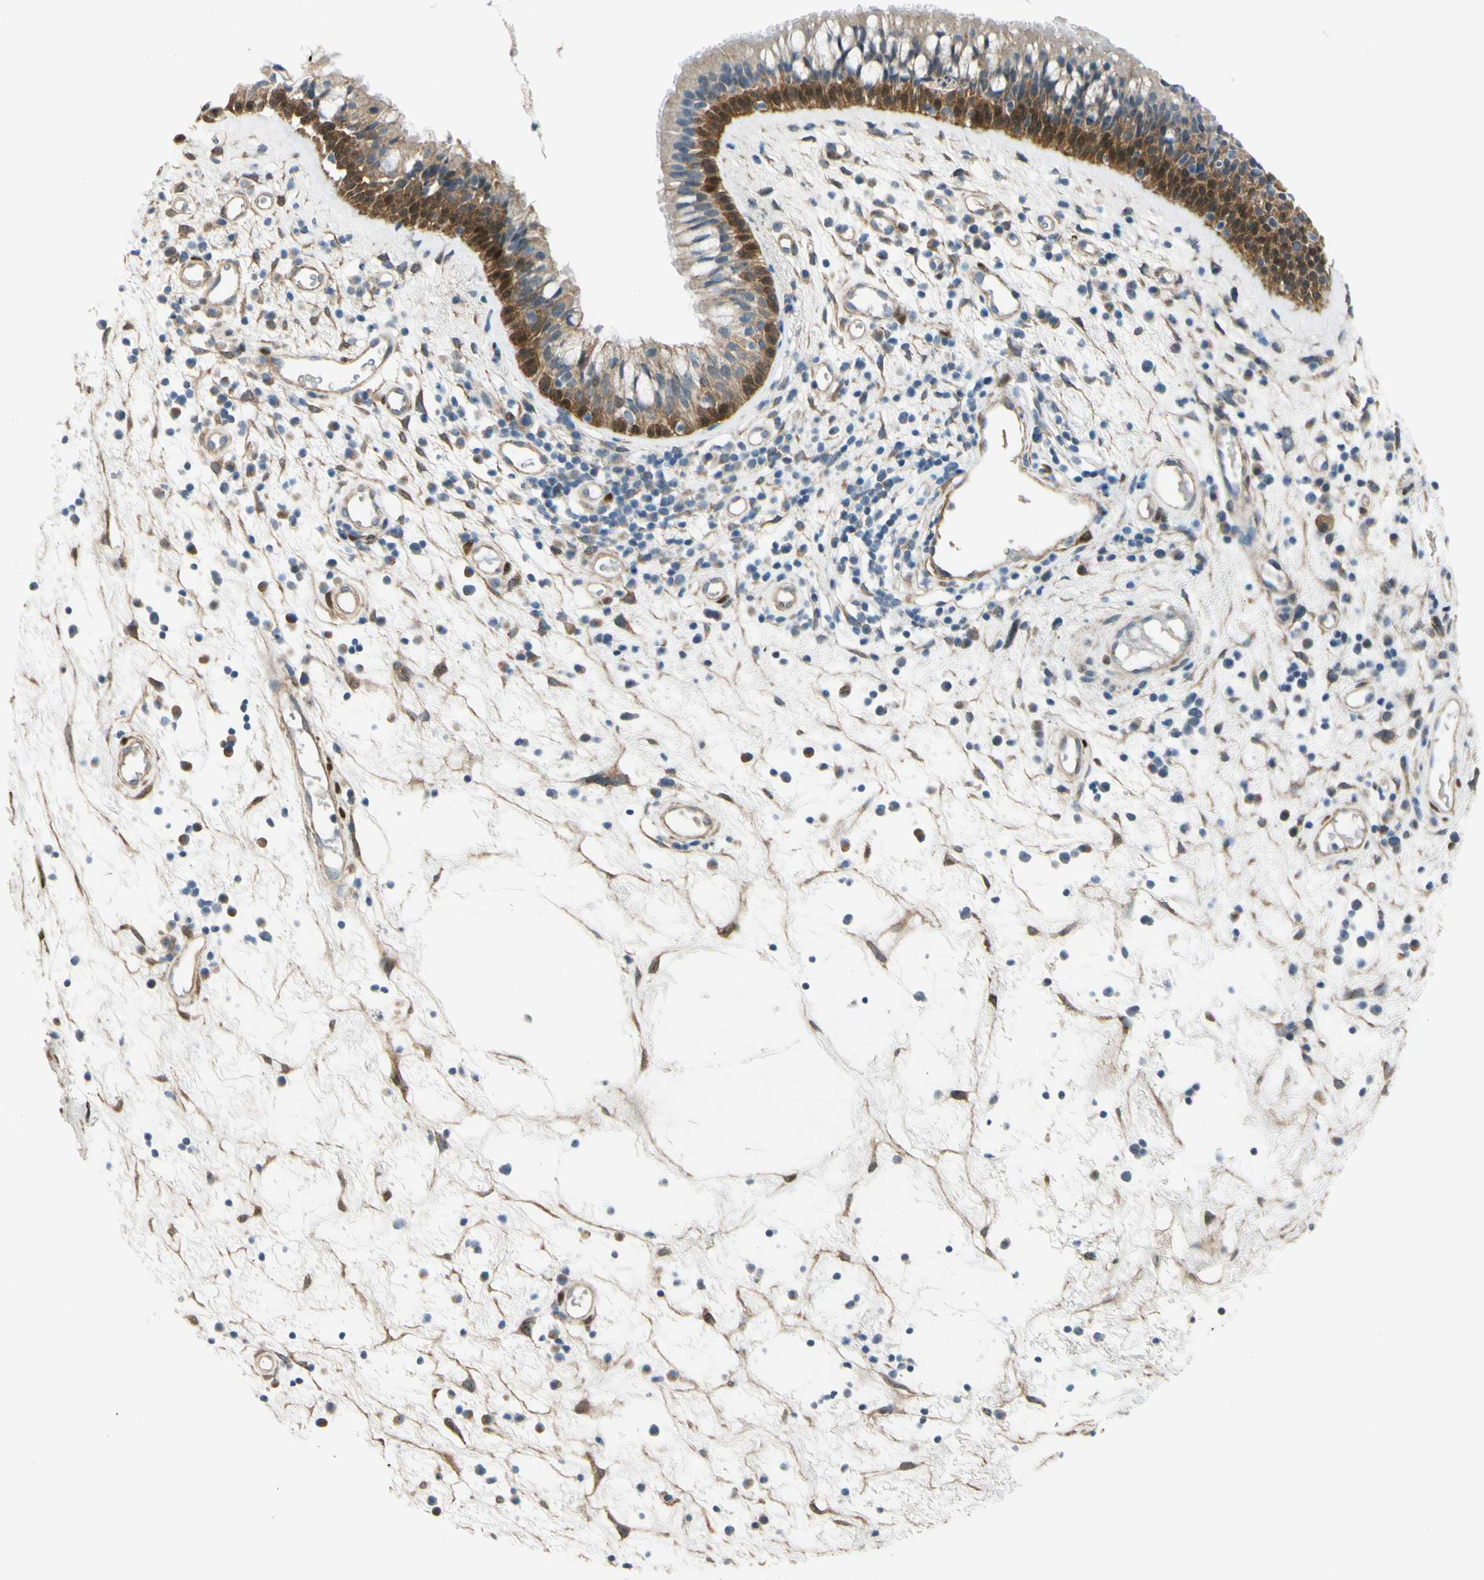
{"staining": {"intensity": "moderate", "quantity": ">75%", "location": "cytoplasmic/membranous"}, "tissue": "nasopharynx", "cell_type": "Respiratory epithelial cells", "image_type": "normal", "snomed": [{"axis": "morphology", "description": "Normal tissue, NOS"}, {"axis": "morphology", "description": "Inflammation, NOS"}, {"axis": "topography", "description": "Nasopharynx"}], "caption": "Immunohistochemical staining of normal nasopharynx reveals moderate cytoplasmic/membranous protein expression in about >75% of respiratory epithelial cells. (DAB IHC with brightfield microscopy, high magnification).", "gene": "FHL2", "patient": {"sex": "male", "age": 48}}